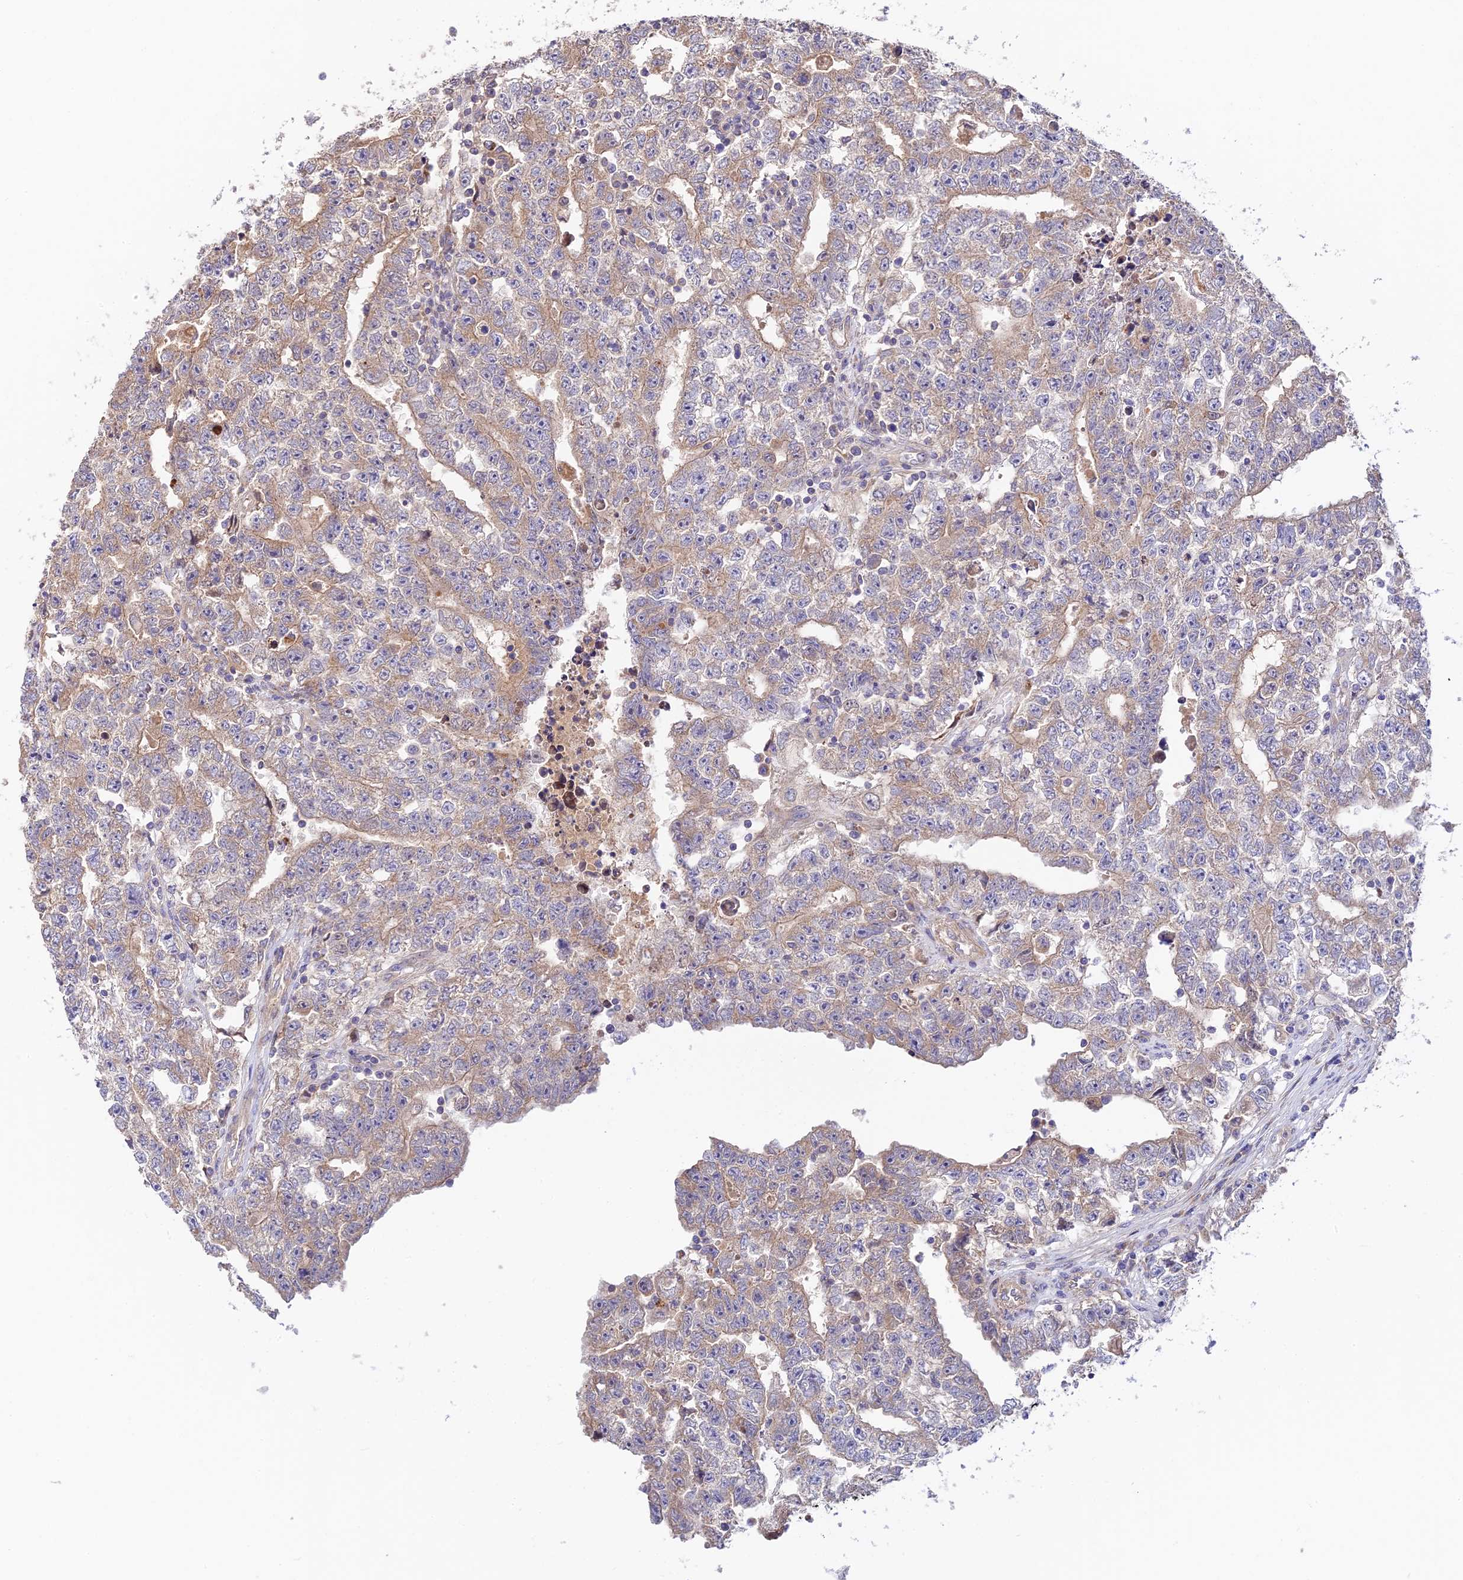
{"staining": {"intensity": "weak", "quantity": "25%-75%", "location": "cytoplasmic/membranous"}, "tissue": "testis cancer", "cell_type": "Tumor cells", "image_type": "cancer", "snomed": [{"axis": "morphology", "description": "Carcinoma, Embryonal, NOS"}, {"axis": "topography", "description": "Testis"}], "caption": "Immunohistochemical staining of human testis cancer (embryonal carcinoma) displays weak cytoplasmic/membranous protein expression in about 25%-75% of tumor cells.", "gene": "C3orf20", "patient": {"sex": "male", "age": 25}}